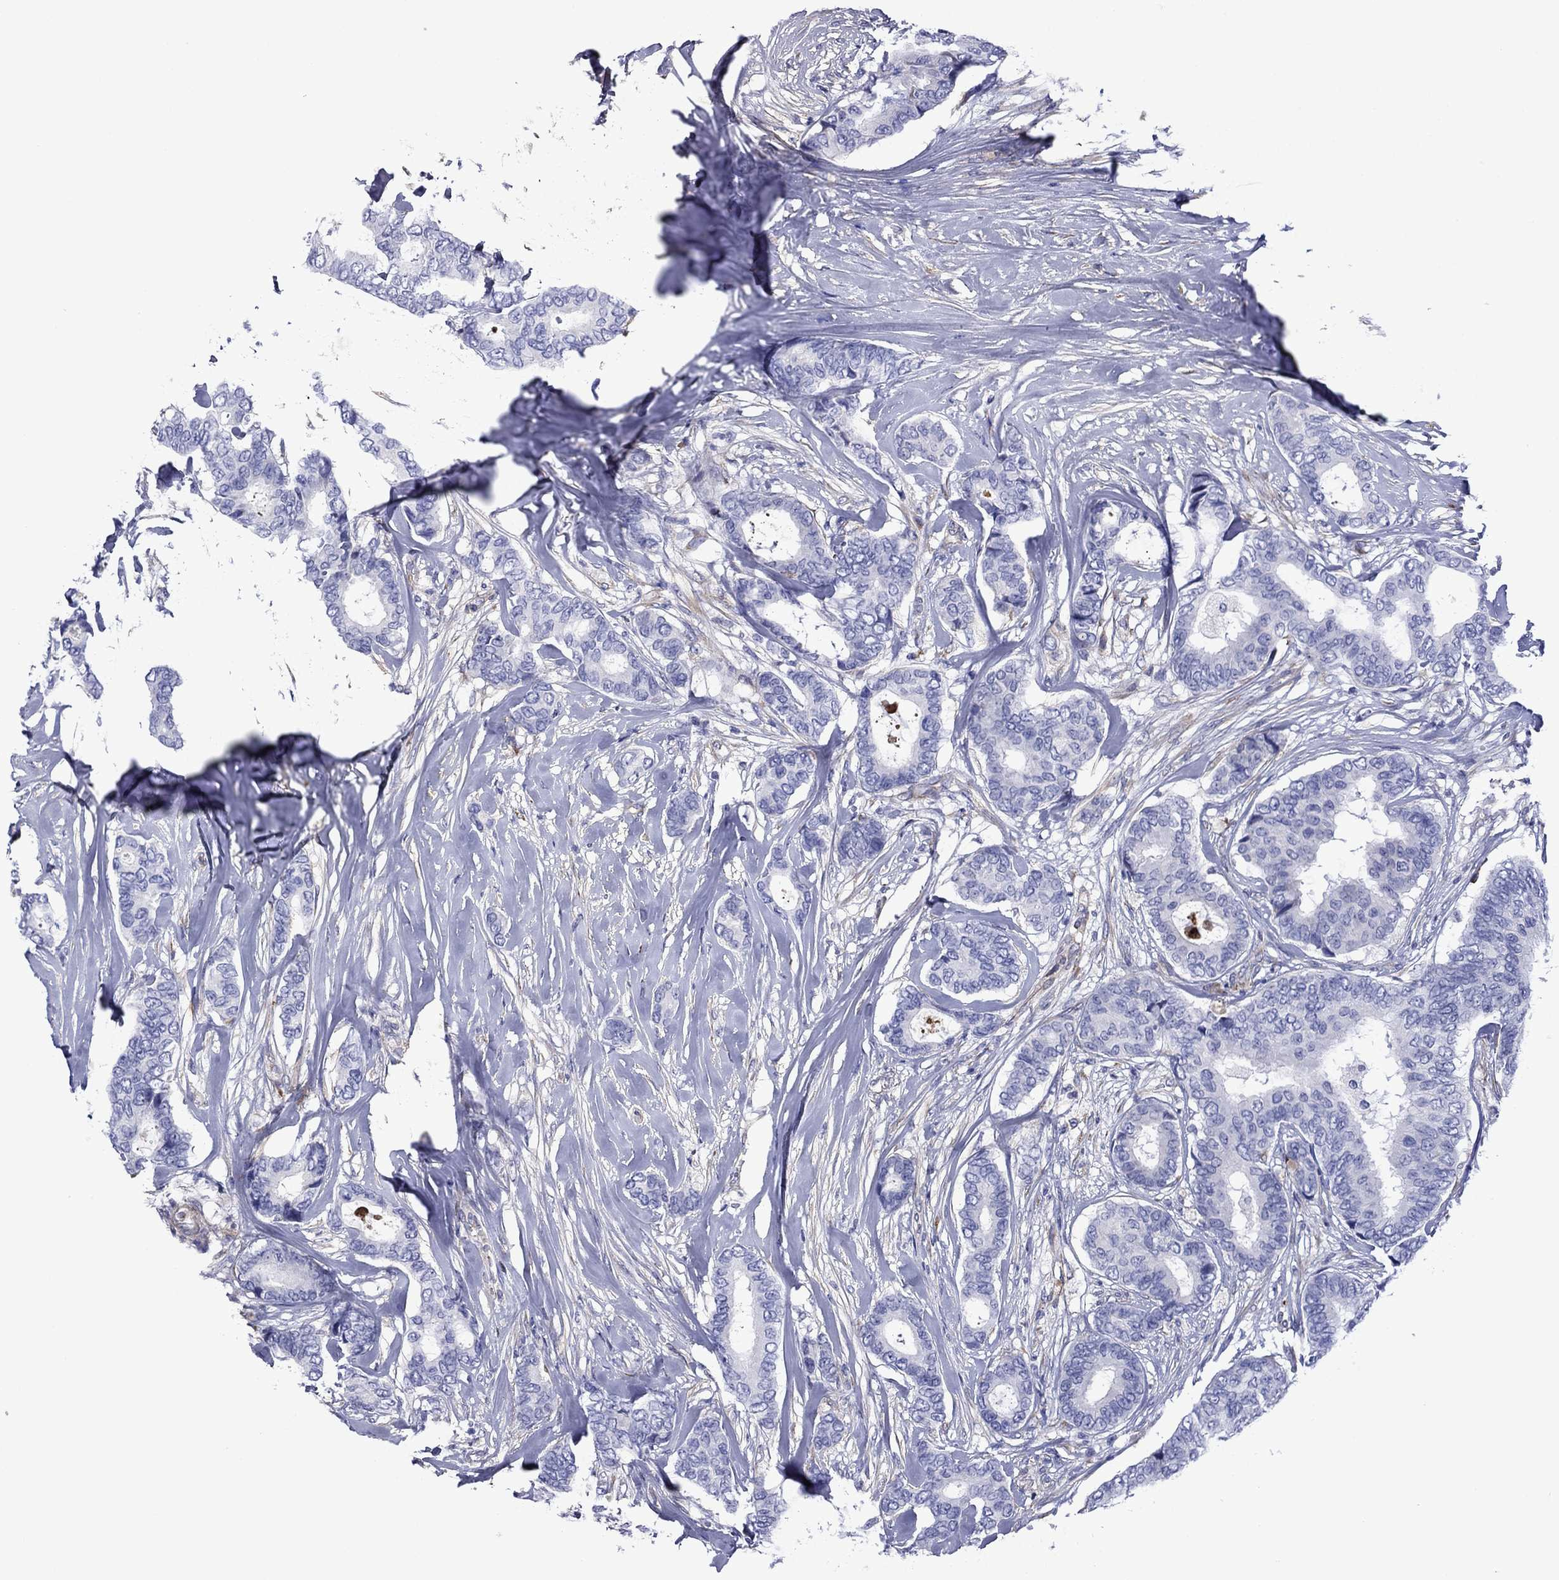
{"staining": {"intensity": "negative", "quantity": "none", "location": "none"}, "tissue": "breast cancer", "cell_type": "Tumor cells", "image_type": "cancer", "snomed": [{"axis": "morphology", "description": "Duct carcinoma"}, {"axis": "topography", "description": "Breast"}], "caption": "Photomicrograph shows no significant protein positivity in tumor cells of breast cancer (invasive ductal carcinoma).", "gene": "HSPG2", "patient": {"sex": "female", "age": 75}}